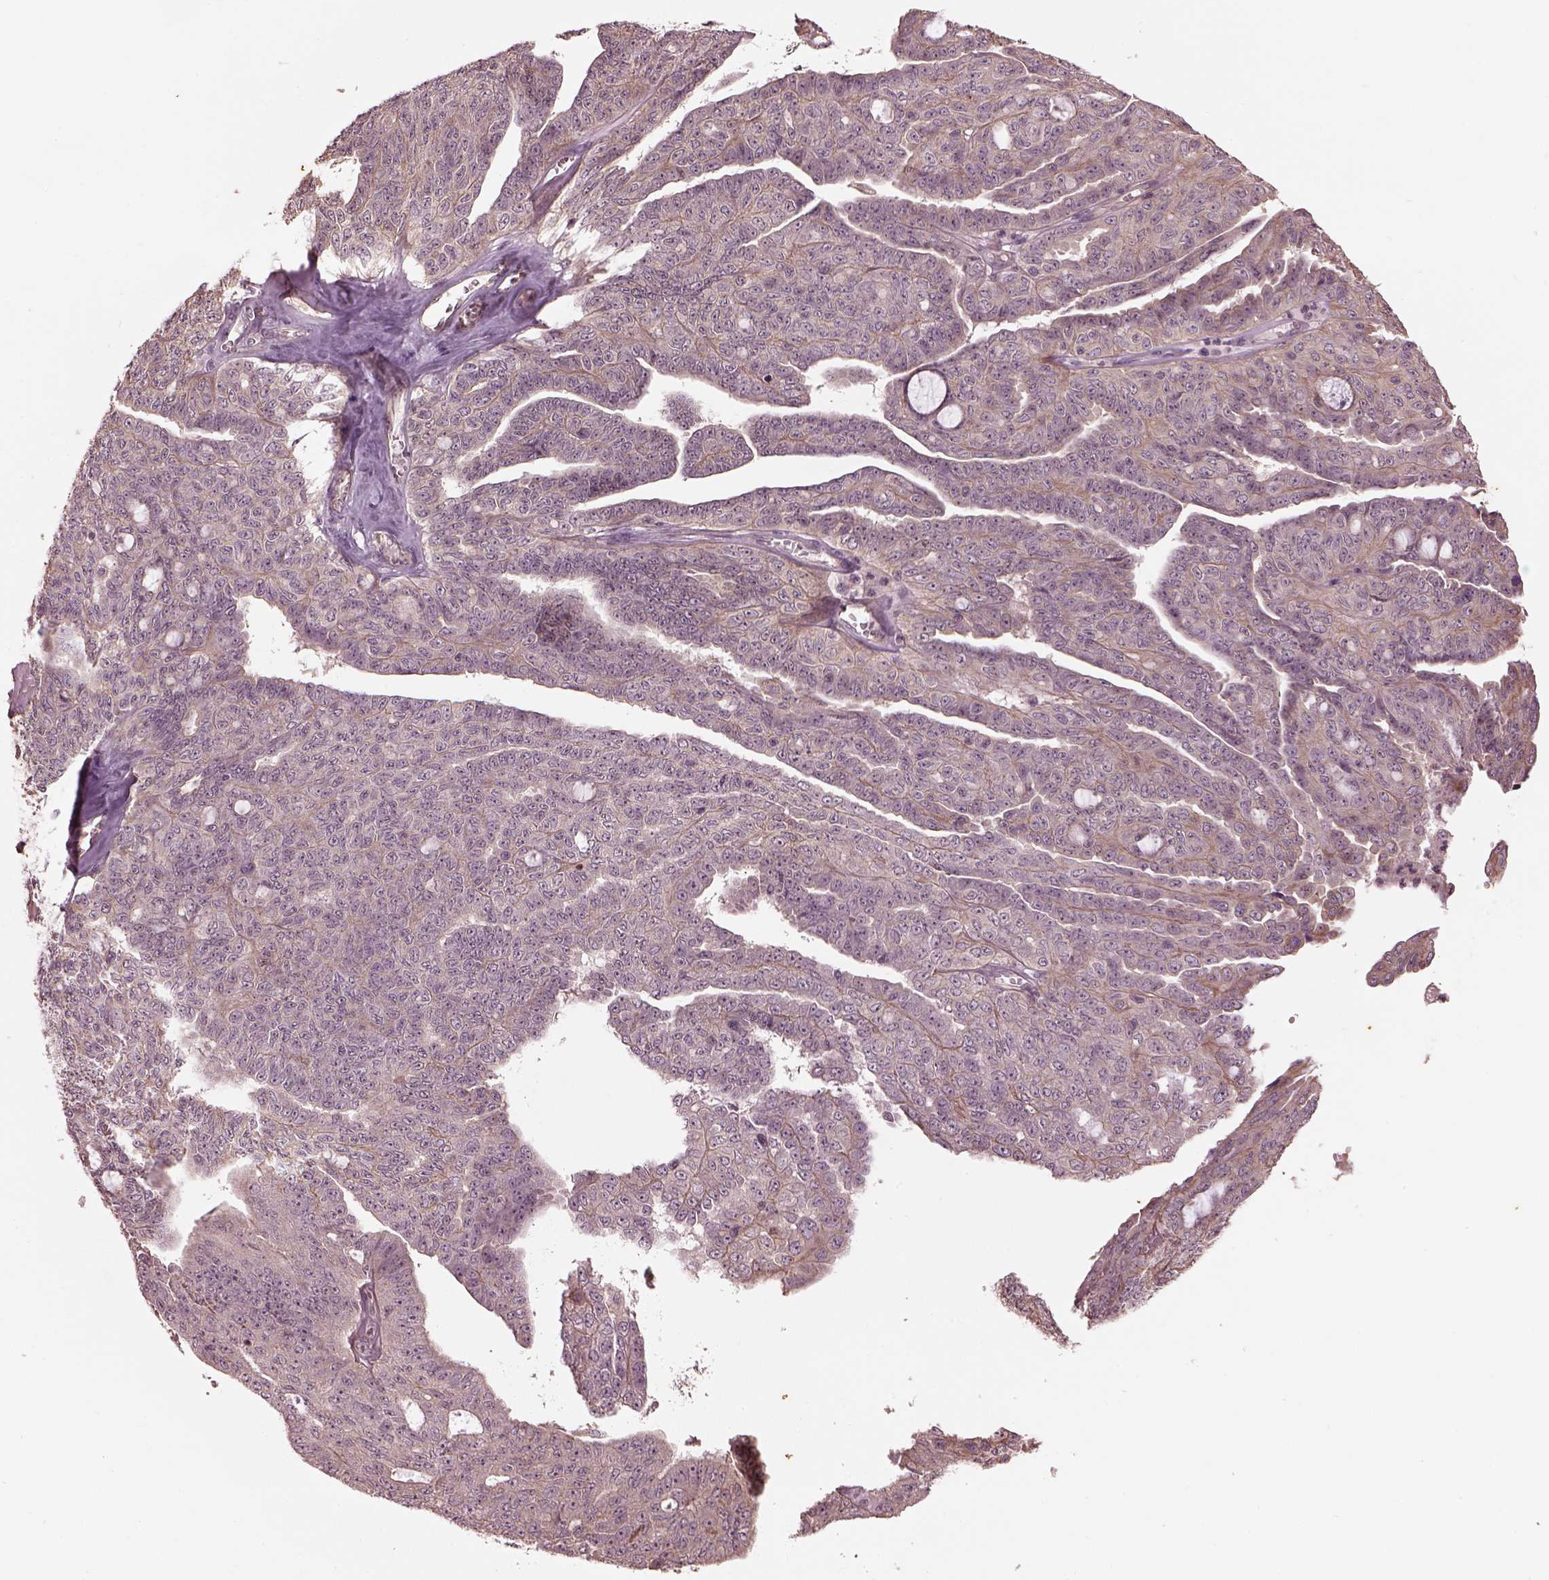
{"staining": {"intensity": "negative", "quantity": "none", "location": "none"}, "tissue": "ovarian cancer", "cell_type": "Tumor cells", "image_type": "cancer", "snomed": [{"axis": "morphology", "description": "Cystadenocarcinoma, serous, NOS"}, {"axis": "topography", "description": "Ovary"}], "caption": "There is no significant expression in tumor cells of ovarian cancer.", "gene": "GNRH1", "patient": {"sex": "female", "age": 71}}